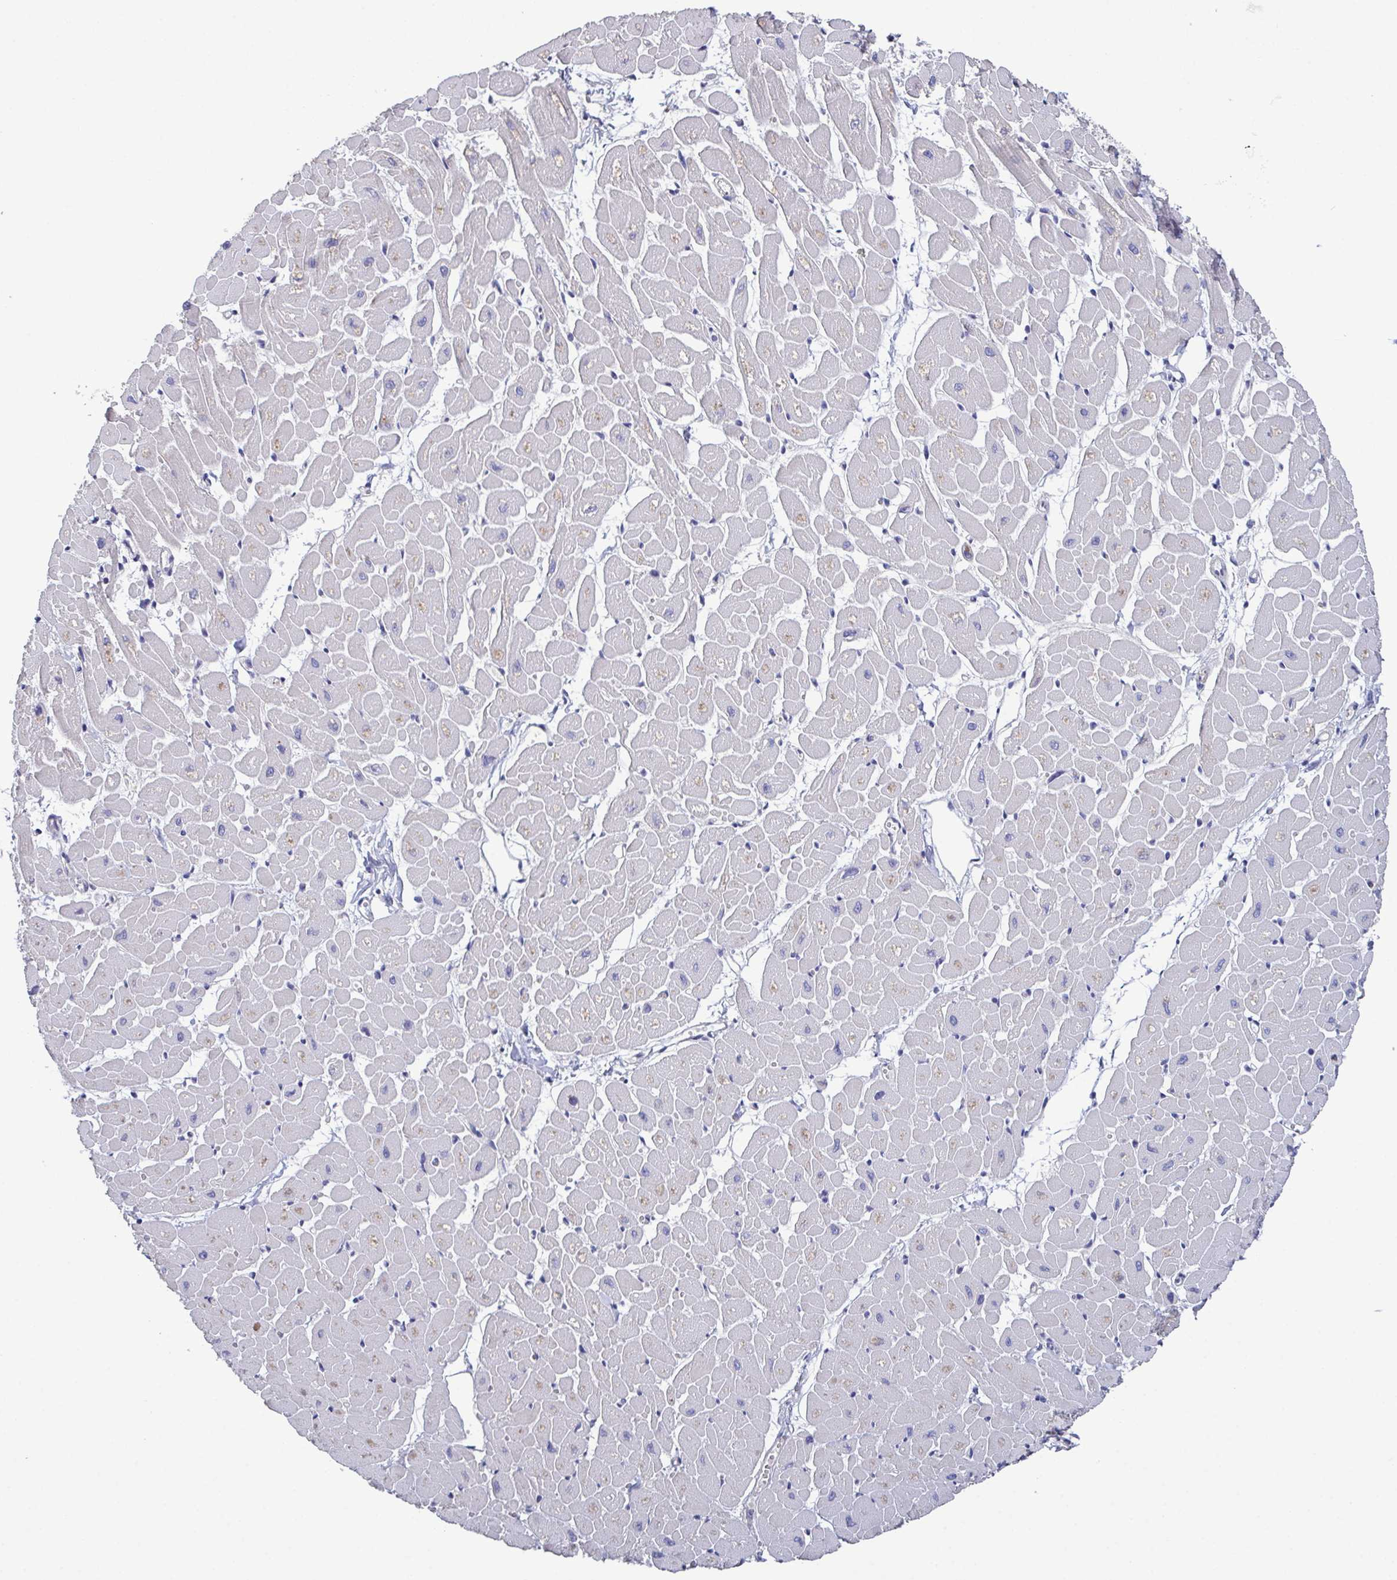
{"staining": {"intensity": "negative", "quantity": "none", "location": "none"}, "tissue": "heart muscle", "cell_type": "Cardiomyocytes", "image_type": "normal", "snomed": [{"axis": "morphology", "description": "Normal tissue, NOS"}, {"axis": "topography", "description": "Heart"}], "caption": "Immunohistochemistry micrograph of unremarkable human heart muscle stained for a protein (brown), which shows no expression in cardiomyocytes.", "gene": "GLDC", "patient": {"sex": "male", "age": 57}}